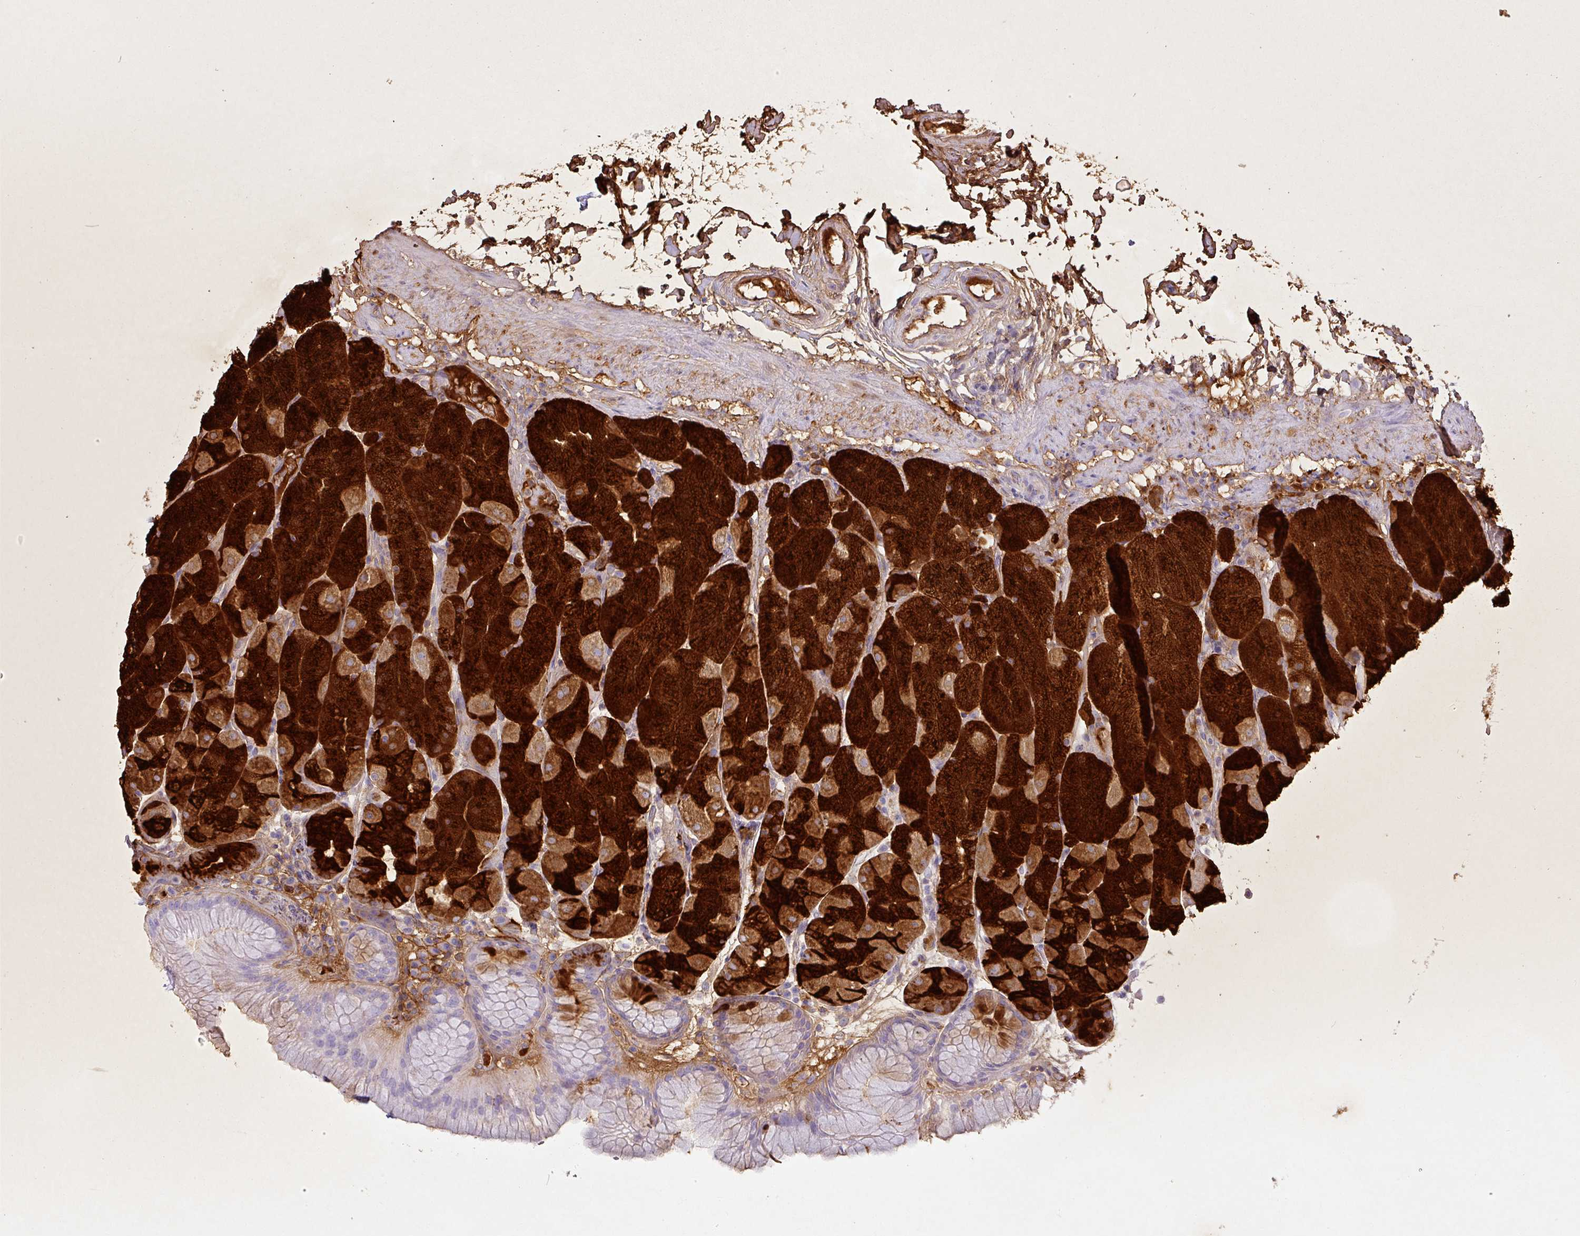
{"staining": {"intensity": "strong", "quantity": "25%-75%", "location": "cytoplasmic/membranous"}, "tissue": "stomach", "cell_type": "Glandular cells", "image_type": "normal", "snomed": [{"axis": "morphology", "description": "Normal tissue, NOS"}, {"axis": "topography", "description": "Stomach, upper"}, {"axis": "topography", "description": "Stomach, lower"}], "caption": "Strong cytoplasmic/membranous staining is identified in about 25%-75% of glandular cells in benign stomach.", "gene": "PGA3", "patient": {"sex": "male", "age": 67}}